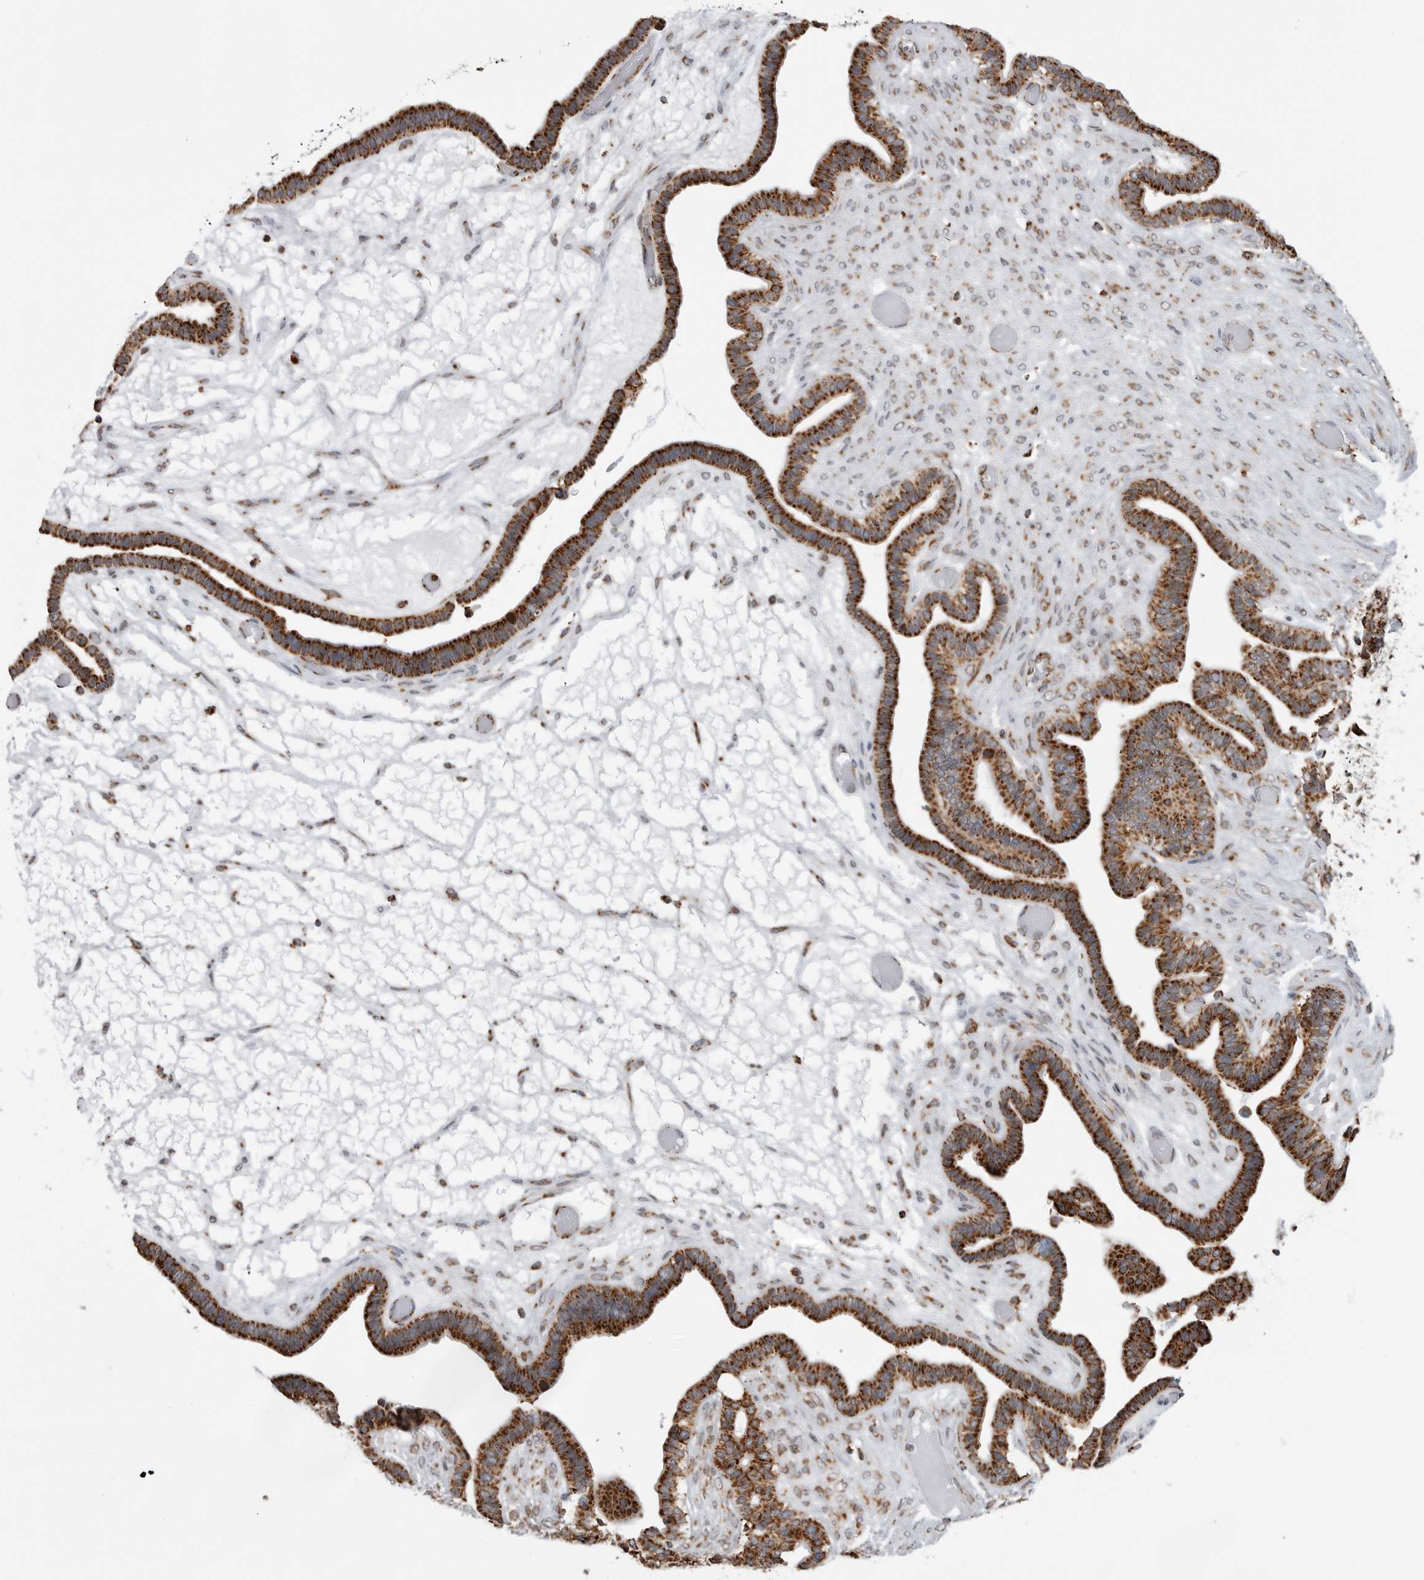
{"staining": {"intensity": "strong", "quantity": ">75%", "location": "cytoplasmic/membranous"}, "tissue": "ovarian cancer", "cell_type": "Tumor cells", "image_type": "cancer", "snomed": [{"axis": "morphology", "description": "Cystadenocarcinoma, serous, NOS"}, {"axis": "topography", "description": "Ovary"}], "caption": "This is an image of IHC staining of ovarian cancer, which shows strong expression in the cytoplasmic/membranous of tumor cells.", "gene": "COX5A", "patient": {"sex": "female", "age": 56}}